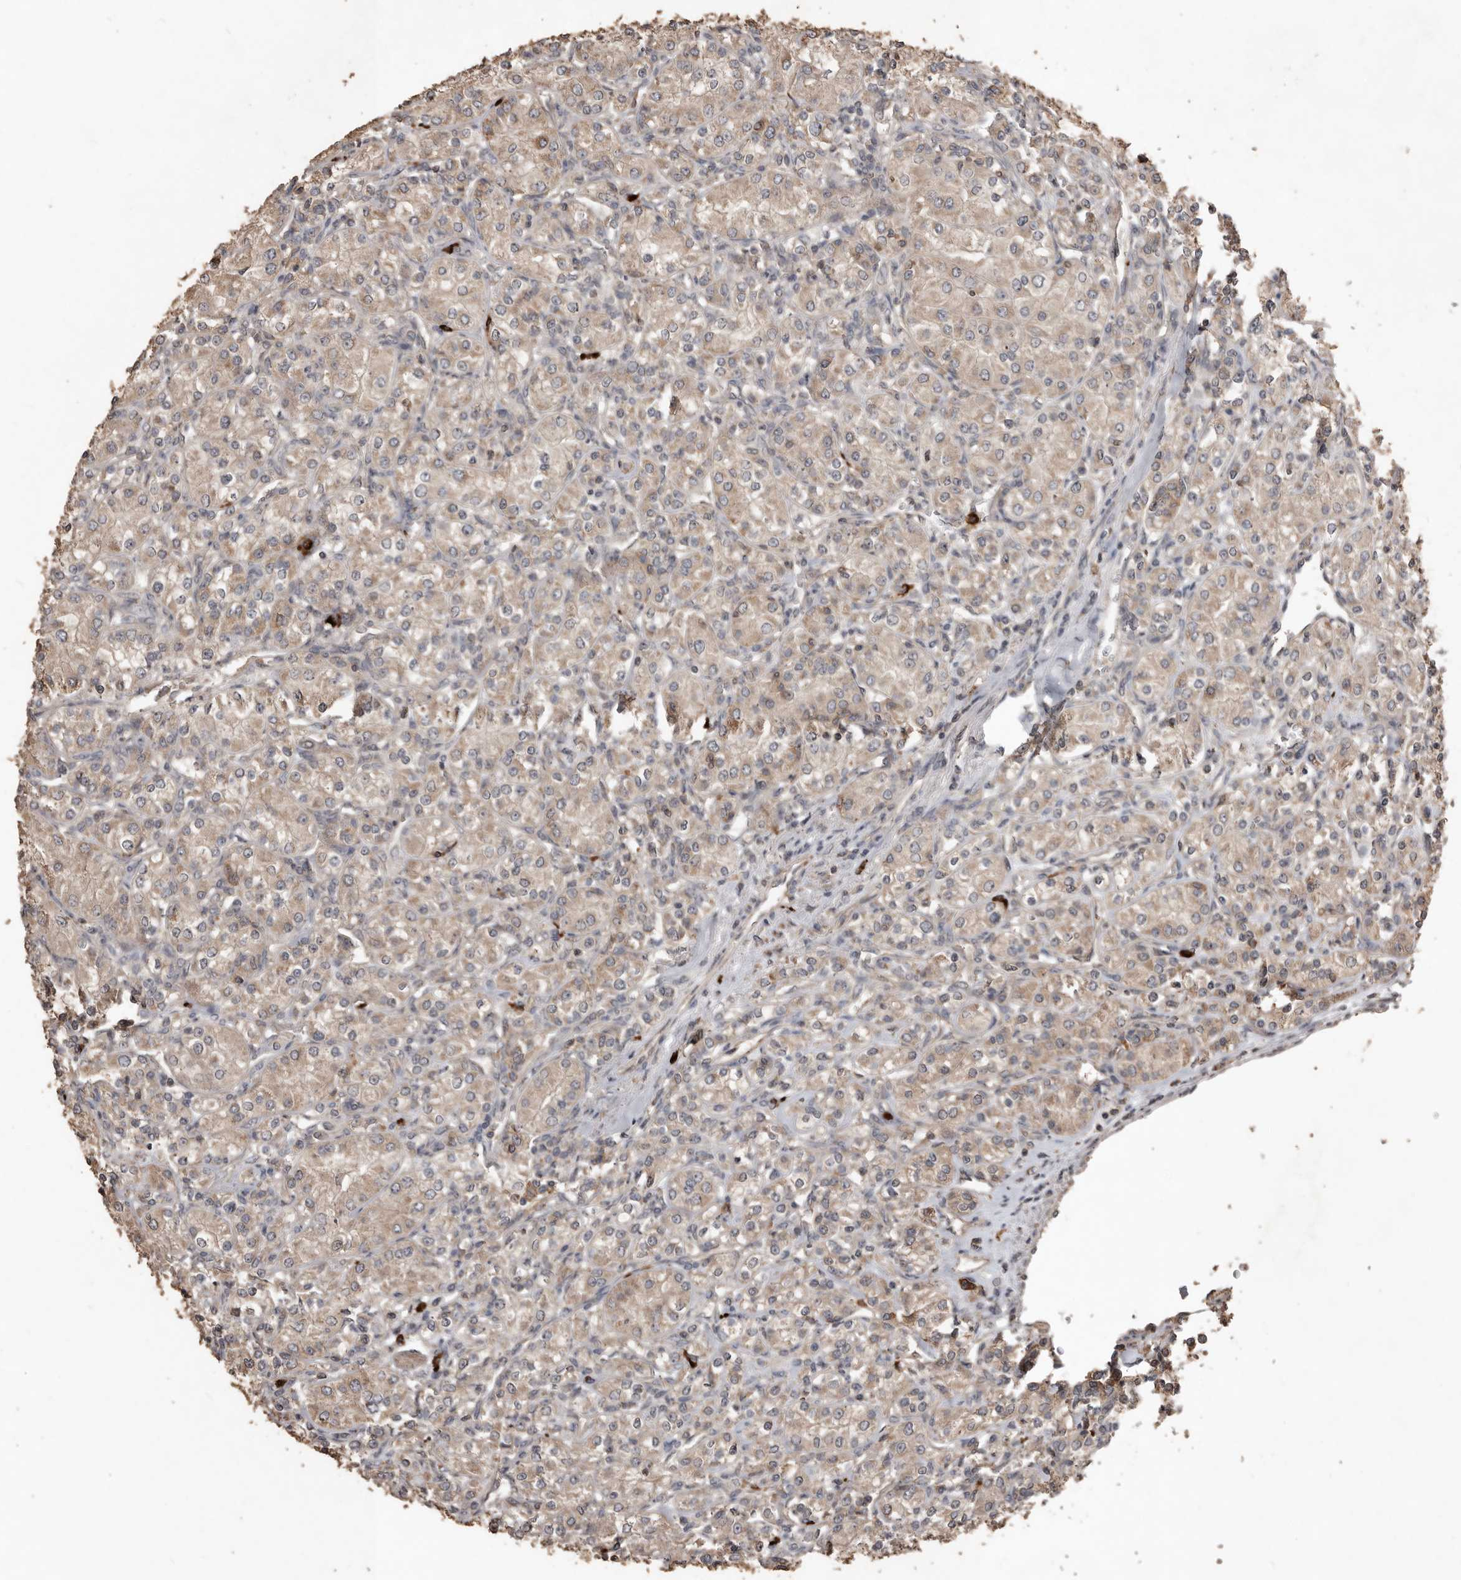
{"staining": {"intensity": "weak", "quantity": ">75%", "location": "cytoplasmic/membranous"}, "tissue": "renal cancer", "cell_type": "Tumor cells", "image_type": "cancer", "snomed": [{"axis": "morphology", "description": "Adenocarcinoma, NOS"}, {"axis": "topography", "description": "Kidney"}], "caption": "Immunohistochemical staining of human adenocarcinoma (renal) displays weak cytoplasmic/membranous protein staining in about >75% of tumor cells.", "gene": "BAMBI", "patient": {"sex": "male", "age": 77}}